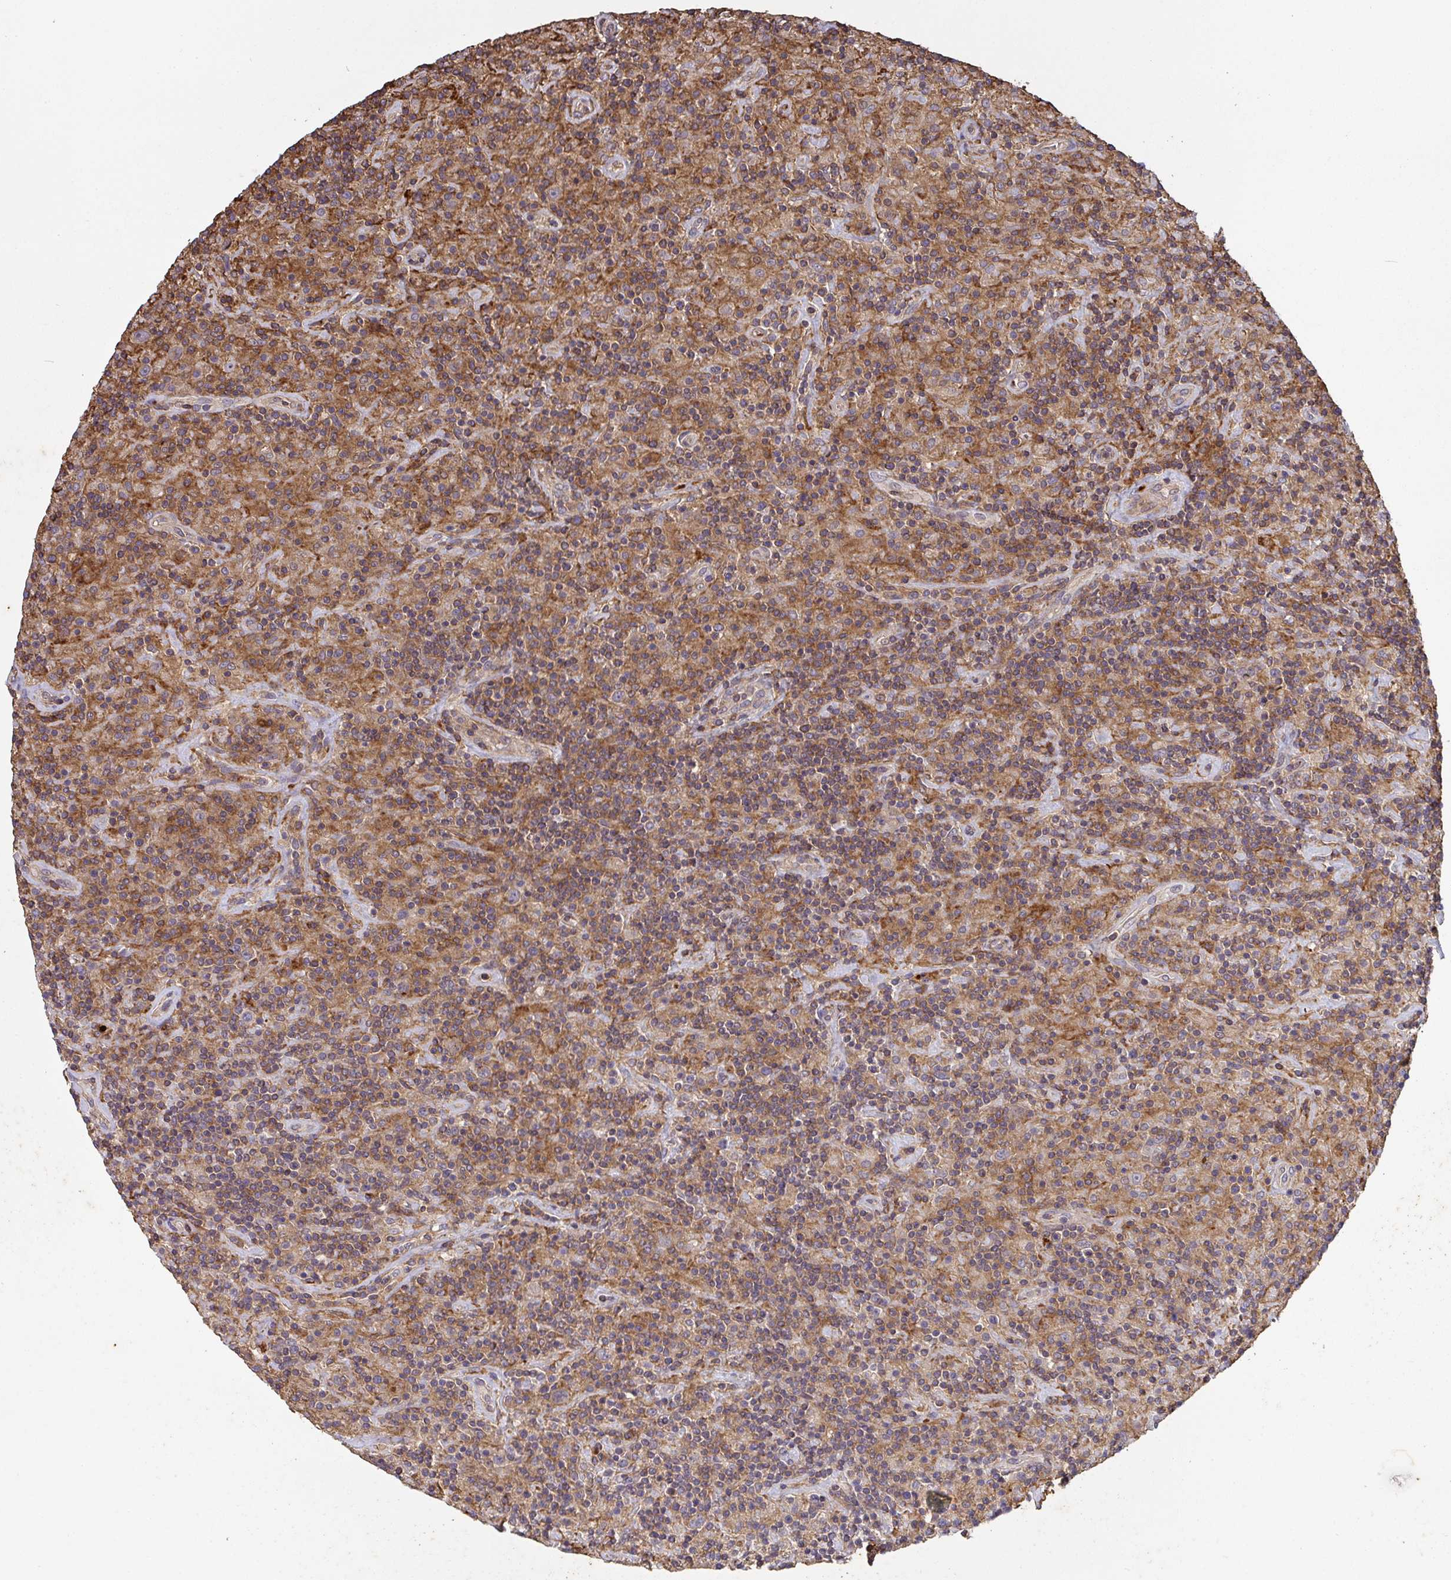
{"staining": {"intensity": "weak", "quantity": "<25%", "location": "cytoplasmic/membranous"}, "tissue": "lymphoma", "cell_type": "Tumor cells", "image_type": "cancer", "snomed": [{"axis": "morphology", "description": "Hodgkin's disease, NOS"}, {"axis": "topography", "description": "Lymph node"}], "caption": "There is no significant expression in tumor cells of Hodgkin's disease.", "gene": "TNMD", "patient": {"sex": "male", "age": 70}}